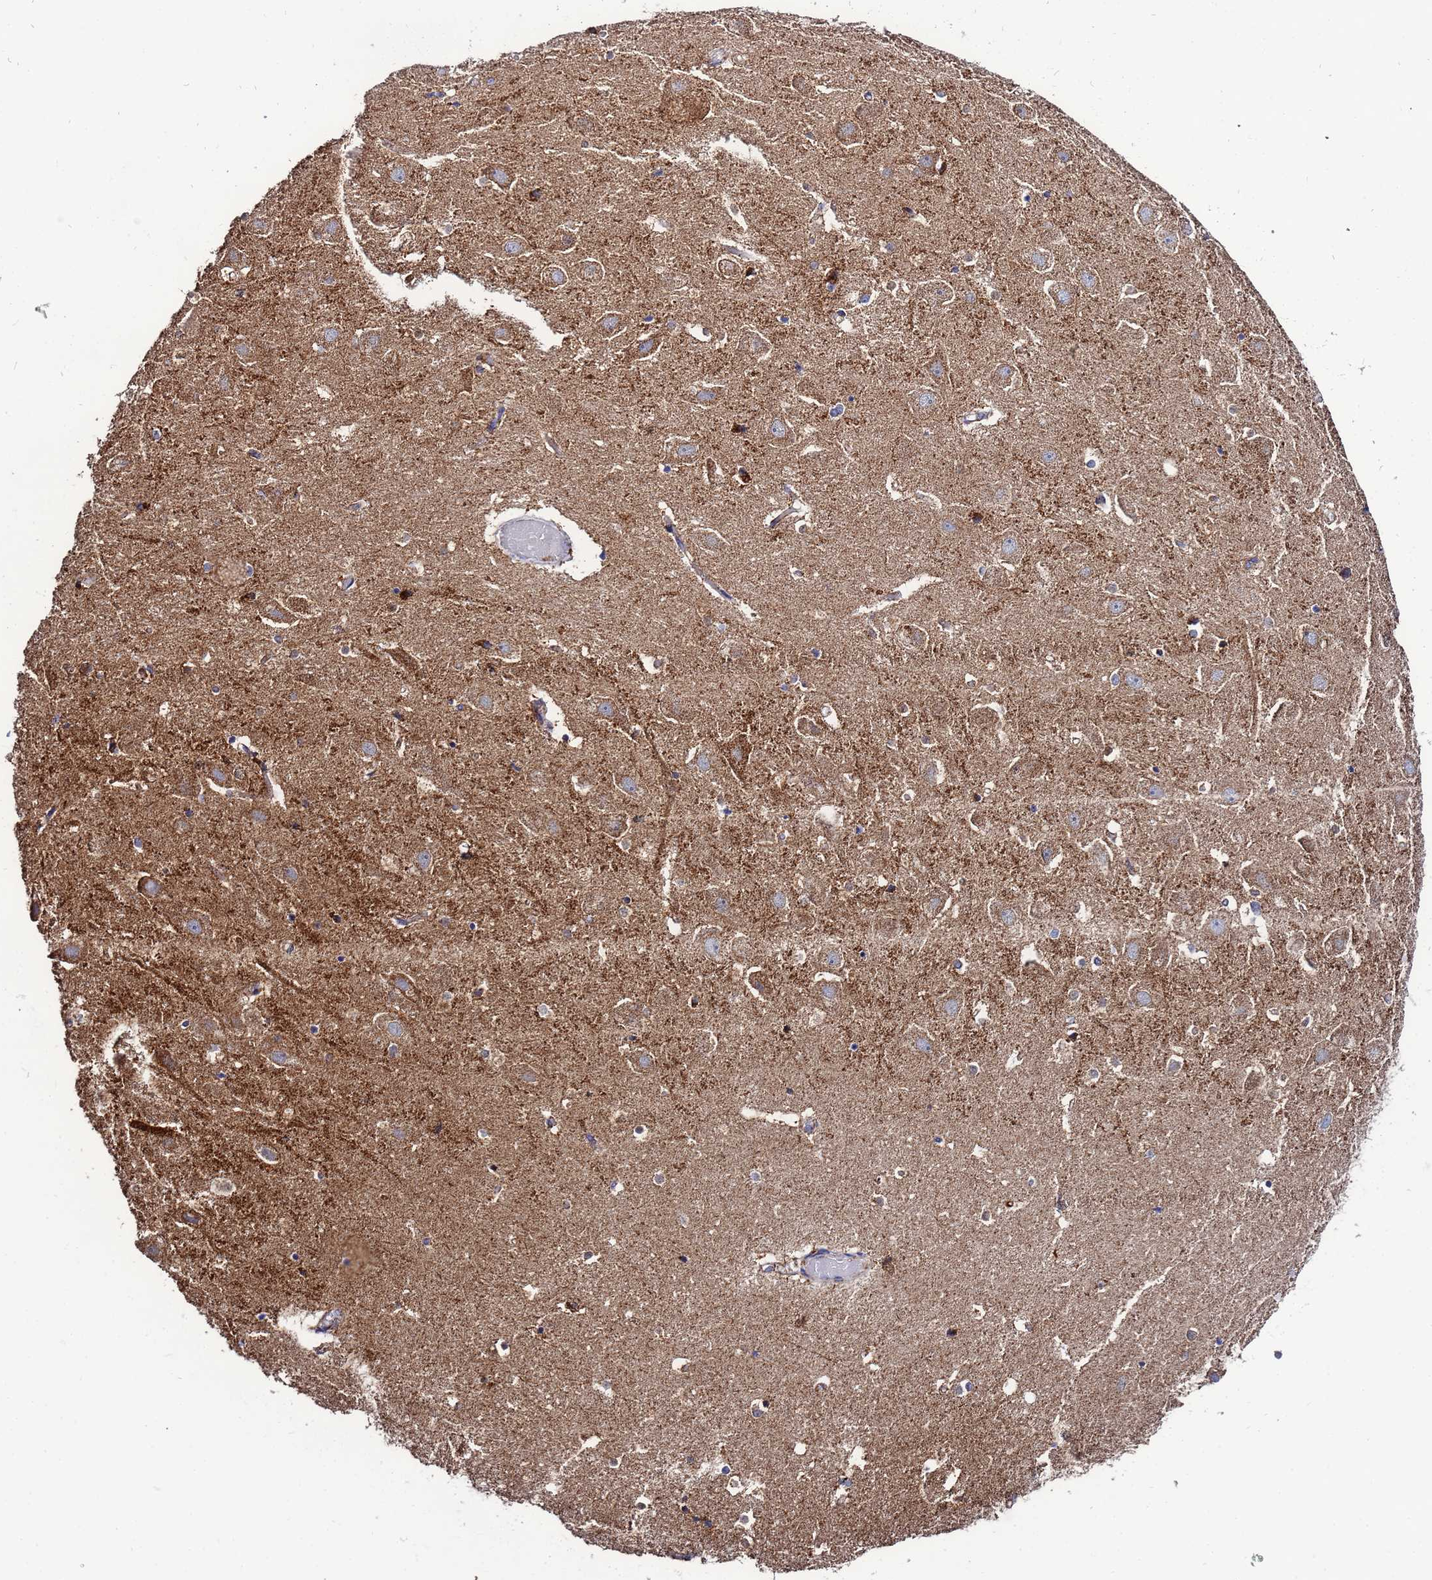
{"staining": {"intensity": "moderate", "quantity": "<25%", "location": "cytoplasmic/membranous"}, "tissue": "hippocampus", "cell_type": "Glial cells", "image_type": "normal", "snomed": [{"axis": "morphology", "description": "Normal tissue, NOS"}, {"axis": "topography", "description": "Hippocampus"}], "caption": "Brown immunohistochemical staining in benign human hippocampus reveals moderate cytoplasmic/membranous expression in about <25% of glial cells. (Stains: DAB in brown, nuclei in blue, Microscopy: brightfield microscopy at high magnification).", "gene": "FAHD2A", "patient": {"sex": "female", "age": 52}}